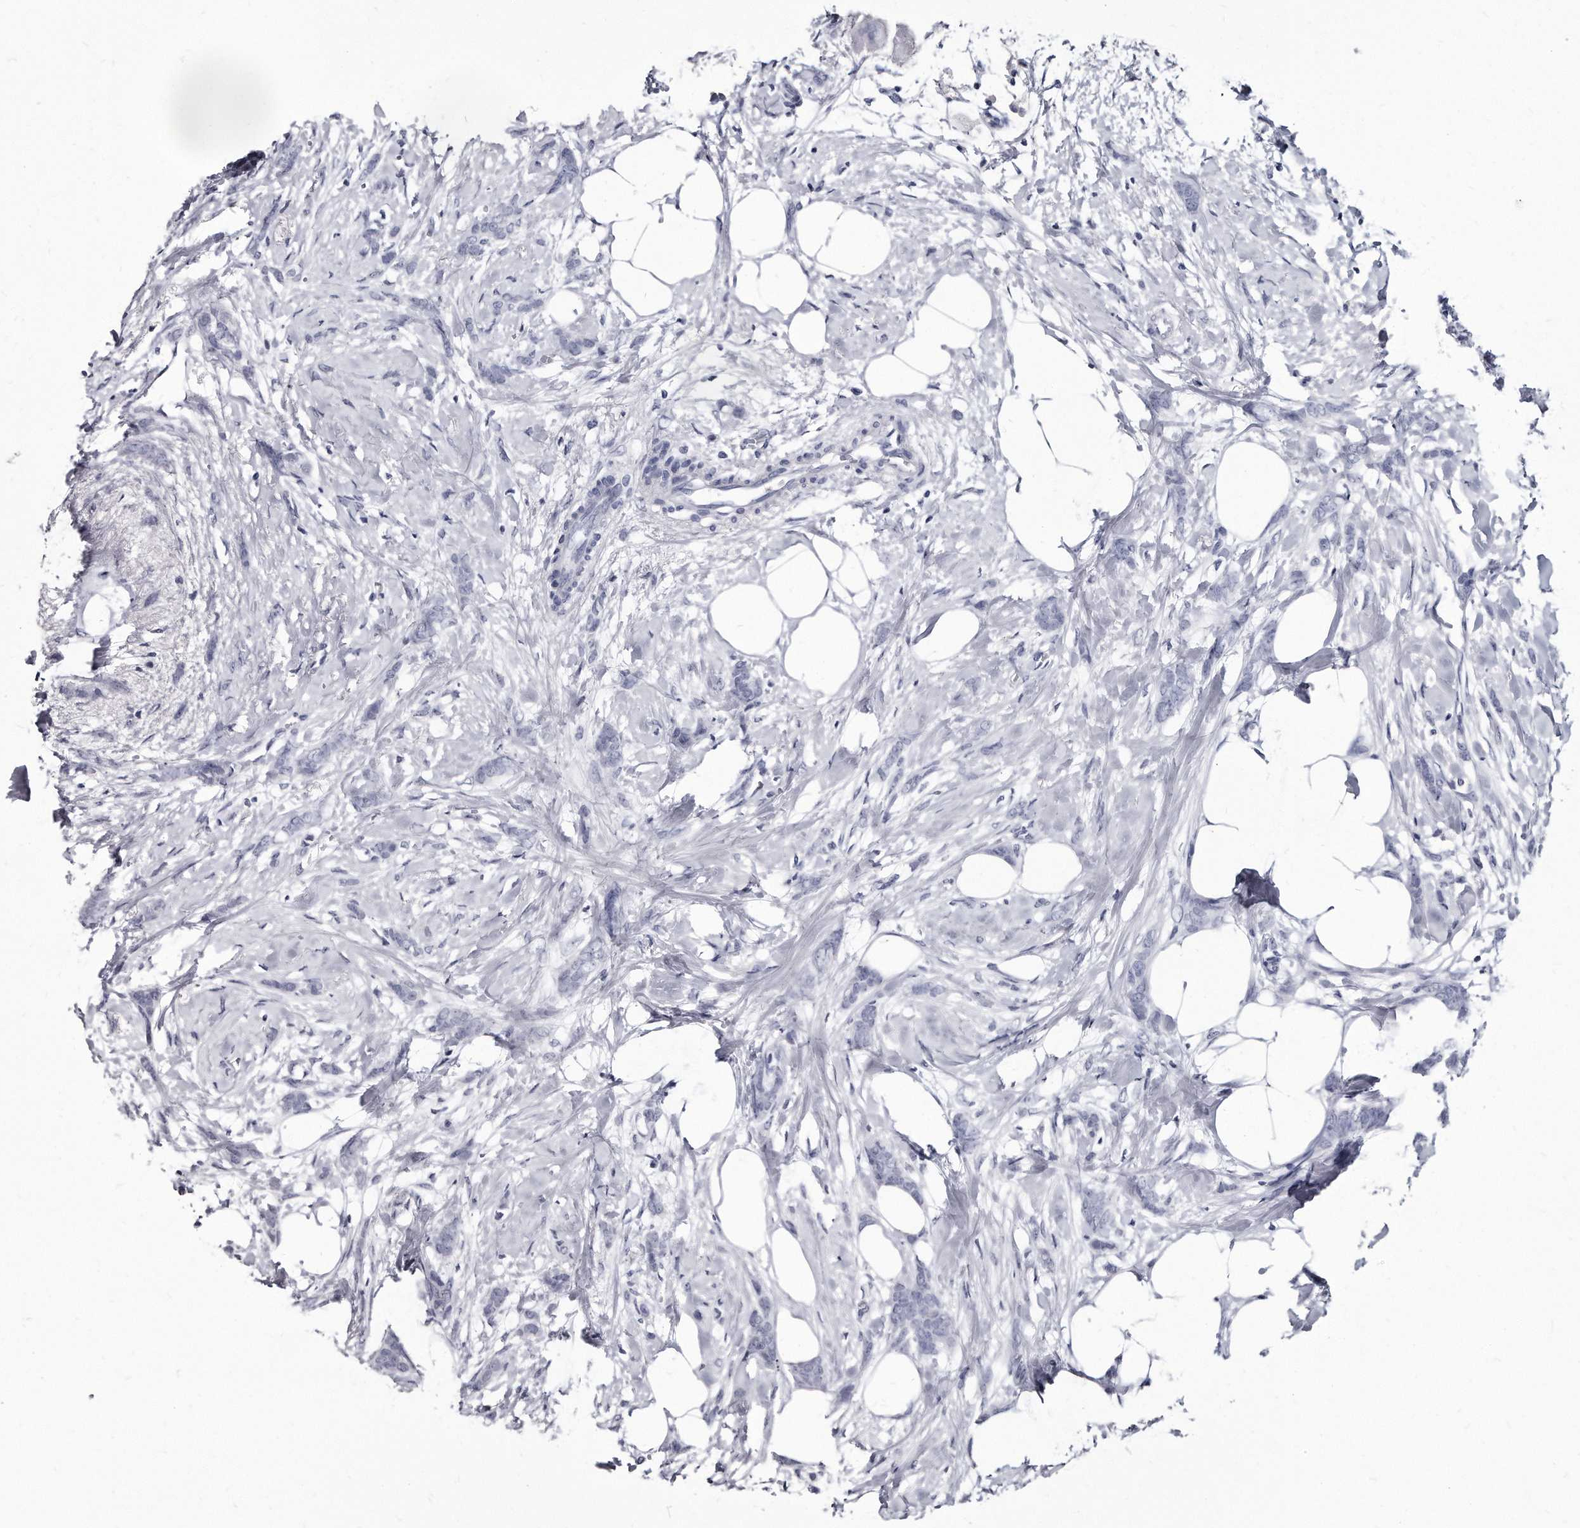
{"staining": {"intensity": "negative", "quantity": "none", "location": "none"}, "tissue": "breast cancer", "cell_type": "Tumor cells", "image_type": "cancer", "snomed": [{"axis": "morphology", "description": "Lobular carcinoma, in situ"}, {"axis": "morphology", "description": "Lobular carcinoma"}, {"axis": "topography", "description": "Breast"}], "caption": "Tumor cells are negative for brown protein staining in lobular carcinoma in situ (breast).", "gene": "KLHDC3", "patient": {"sex": "female", "age": 41}}